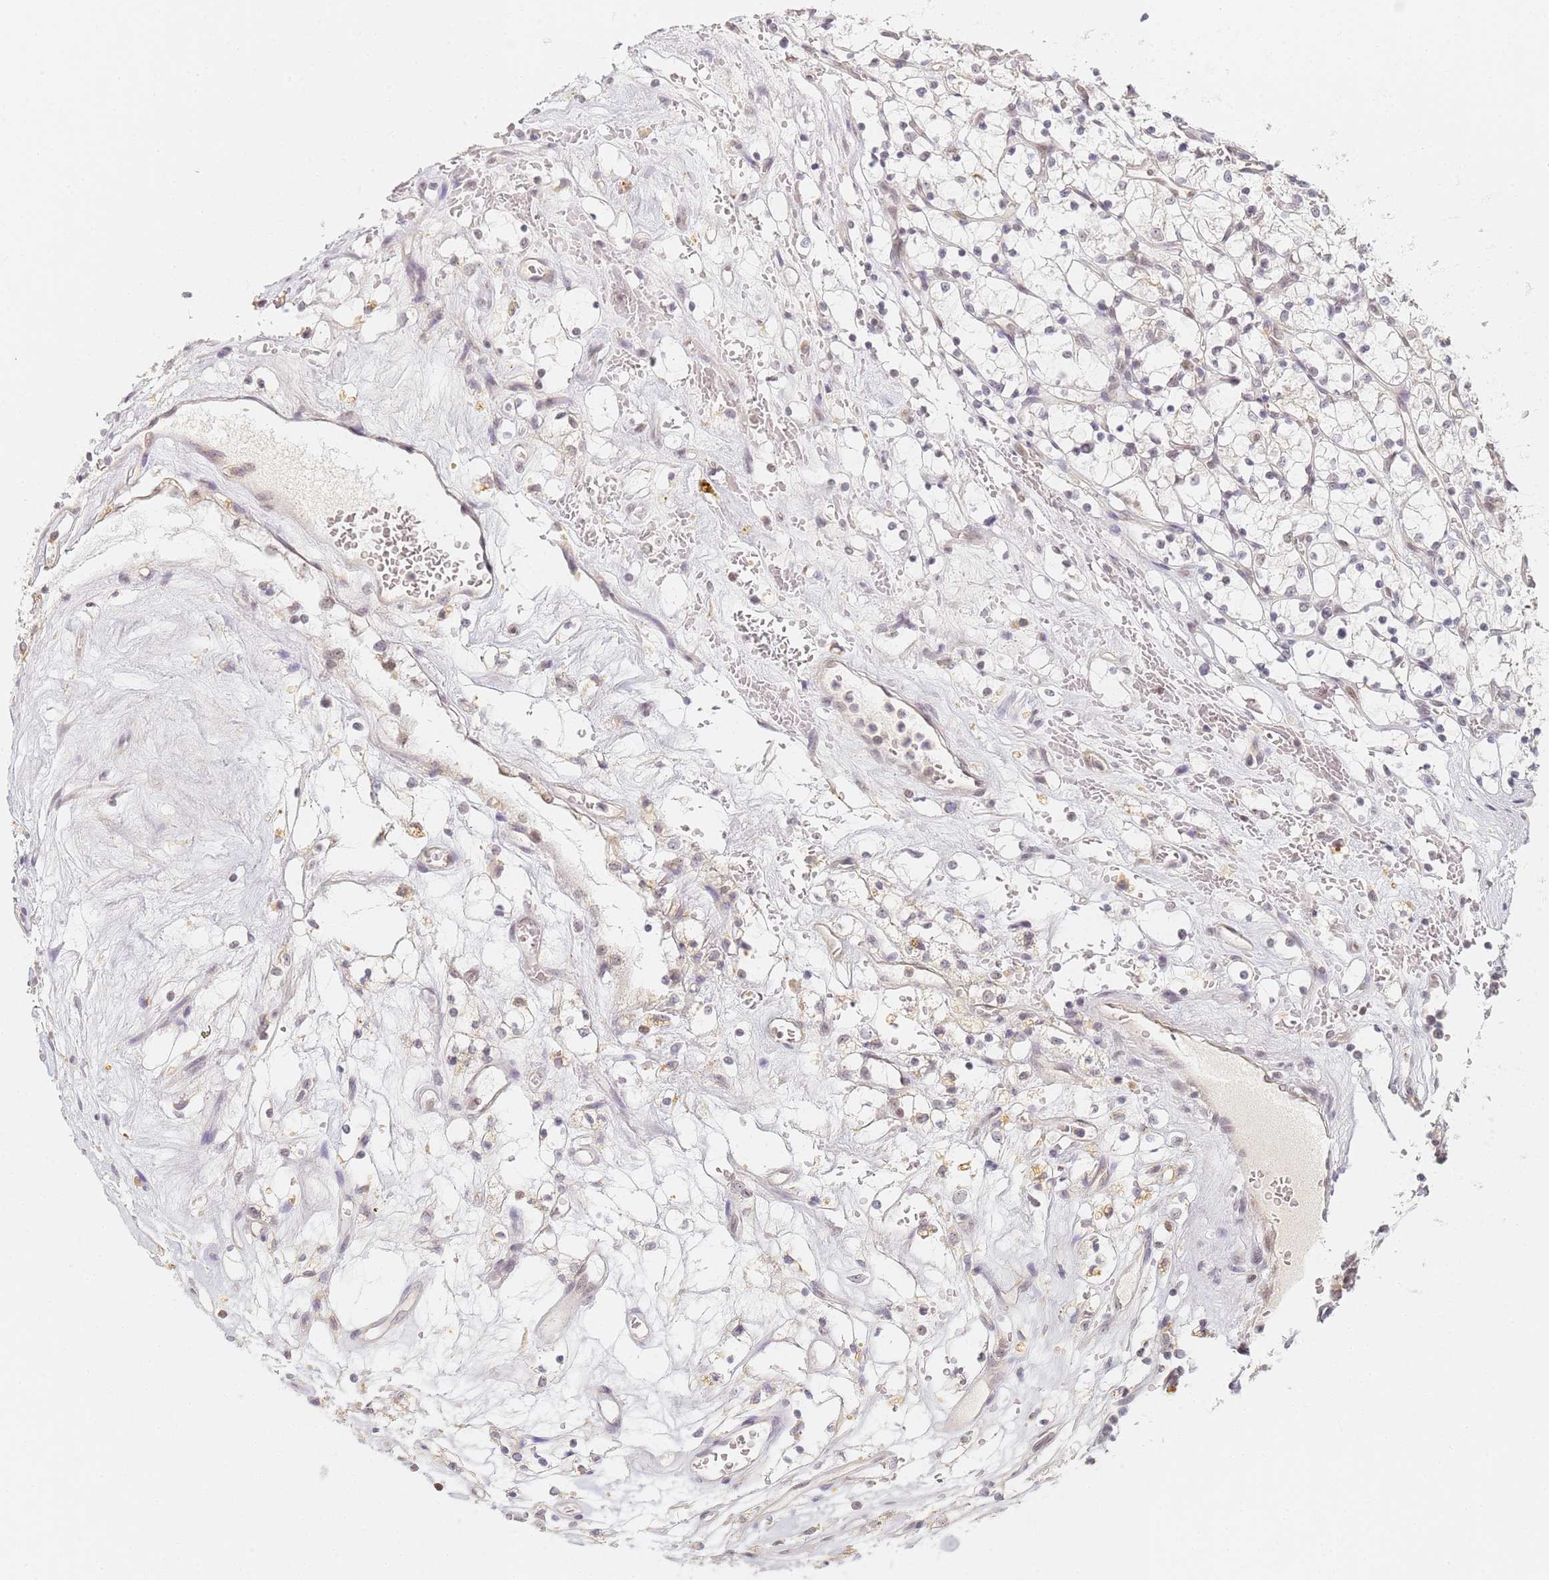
{"staining": {"intensity": "negative", "quantity": "none", "location": "none"}, "tissue": "renal cancer", "cell_type": "Tumor cells", "image_type": "cancer", "snomed": [{"axis": "morphology", "description": "Adenocarcinoma, NOS"}, {"axis": "topography", "description": "Kidney"}], "caption": "DAB (3,3'-diaminobenzidine) immunohistochemical staining of human renal cancer demonstrates no significant expression in tumor cells.", "gene": "HMCES", "patient": {"sex": "female", "age": 69}}